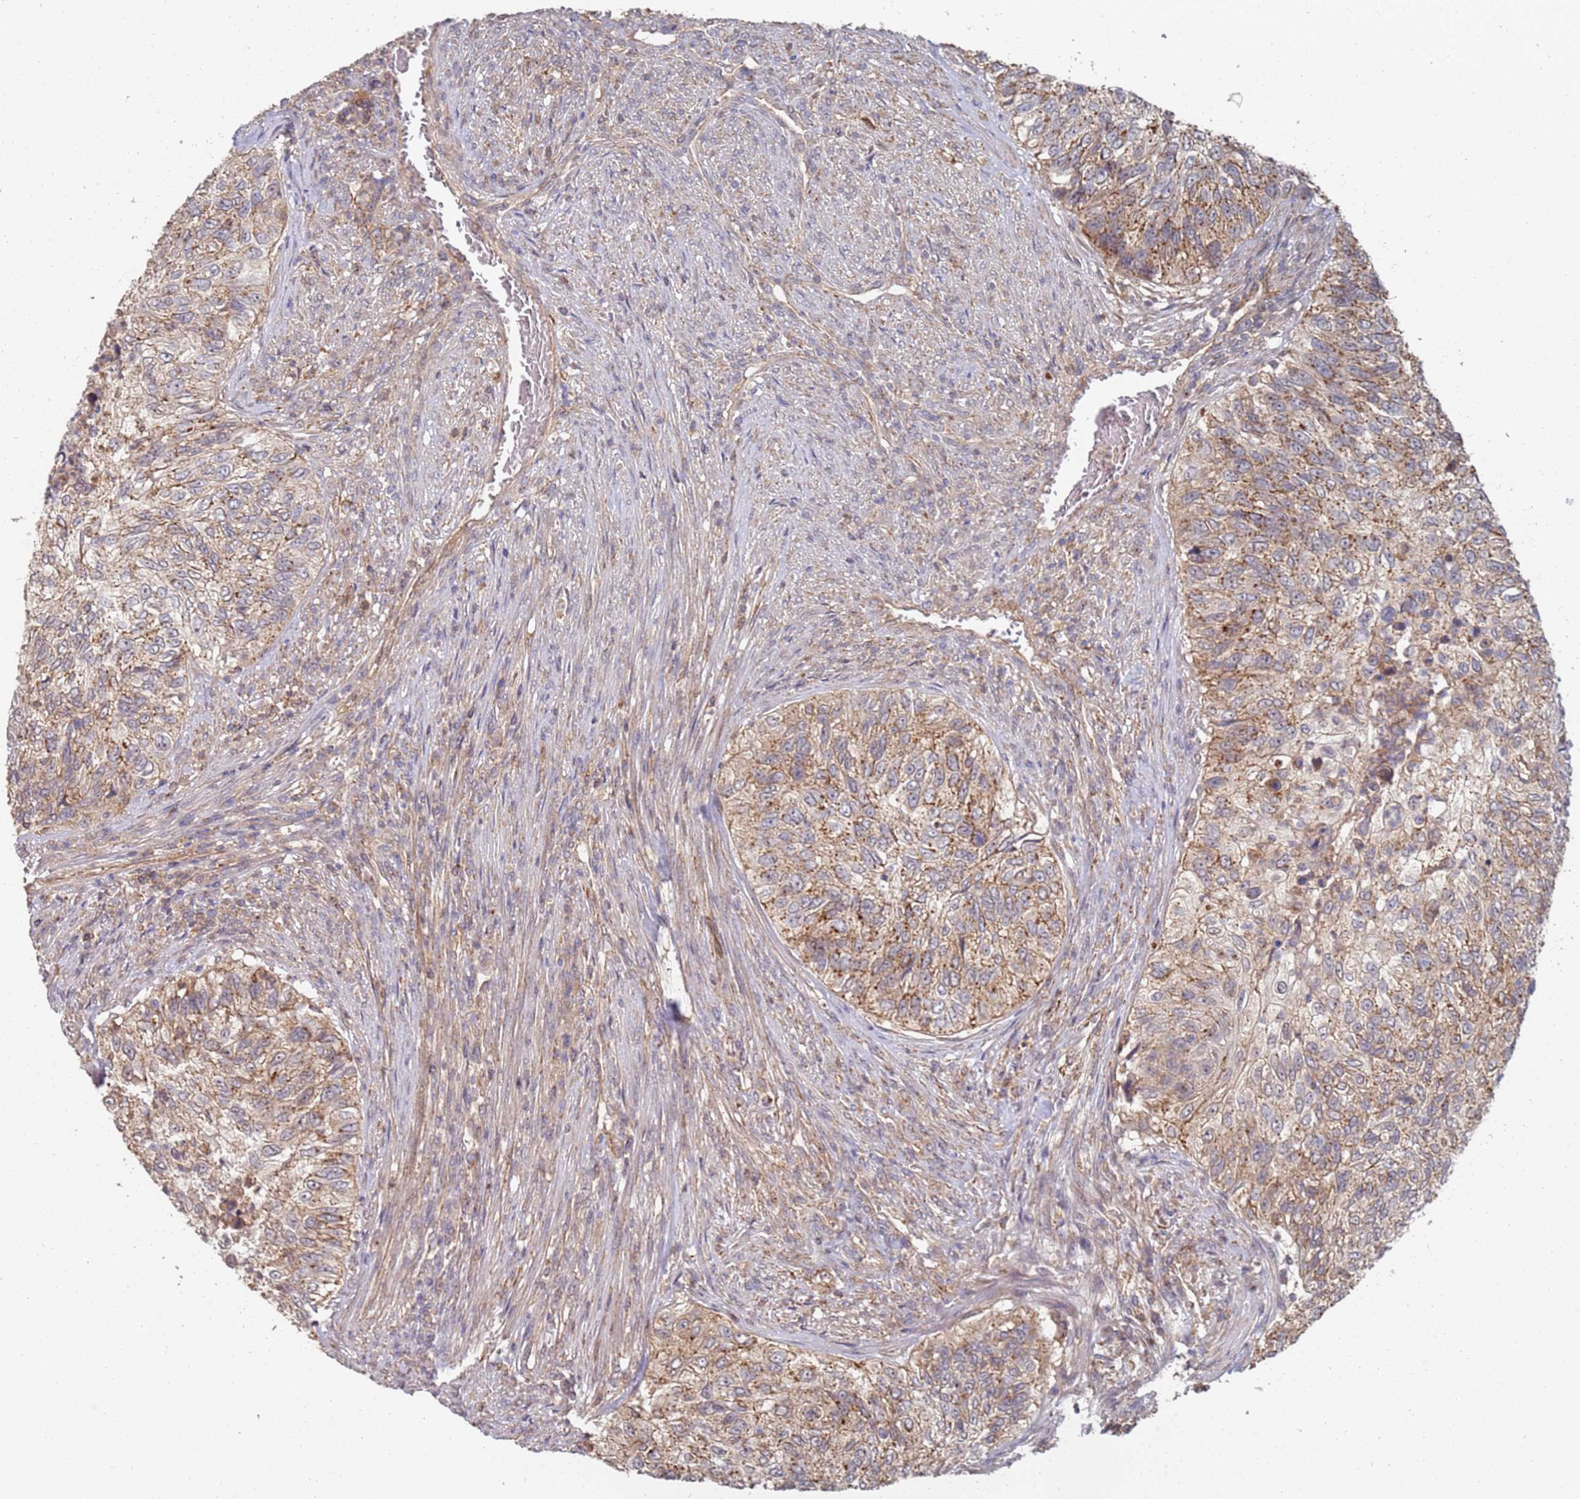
{"staining": {"intensity": "moderate", "quantity": ">75%", "location": "cytoplasmic/membranous"}, "tissue": "urothelial cancer", "cell_type": "Tumor cells", "image_type": "cancer", "snomed": [{"axis": "morphology", "description": "Urothelial carcinoma, High grade"}, {"axis": "topography", "description": "Urinary bladder"}], "caption": "IHC photomicrograph of human urothelial cancer stained for a protein (brown), which shows medium levels of moderate cytoplasmic/membranous positivity in approximately >75% of tumor cells.", "gene": "ABCB6", "patient": {"sex": "female", "age": 60}}